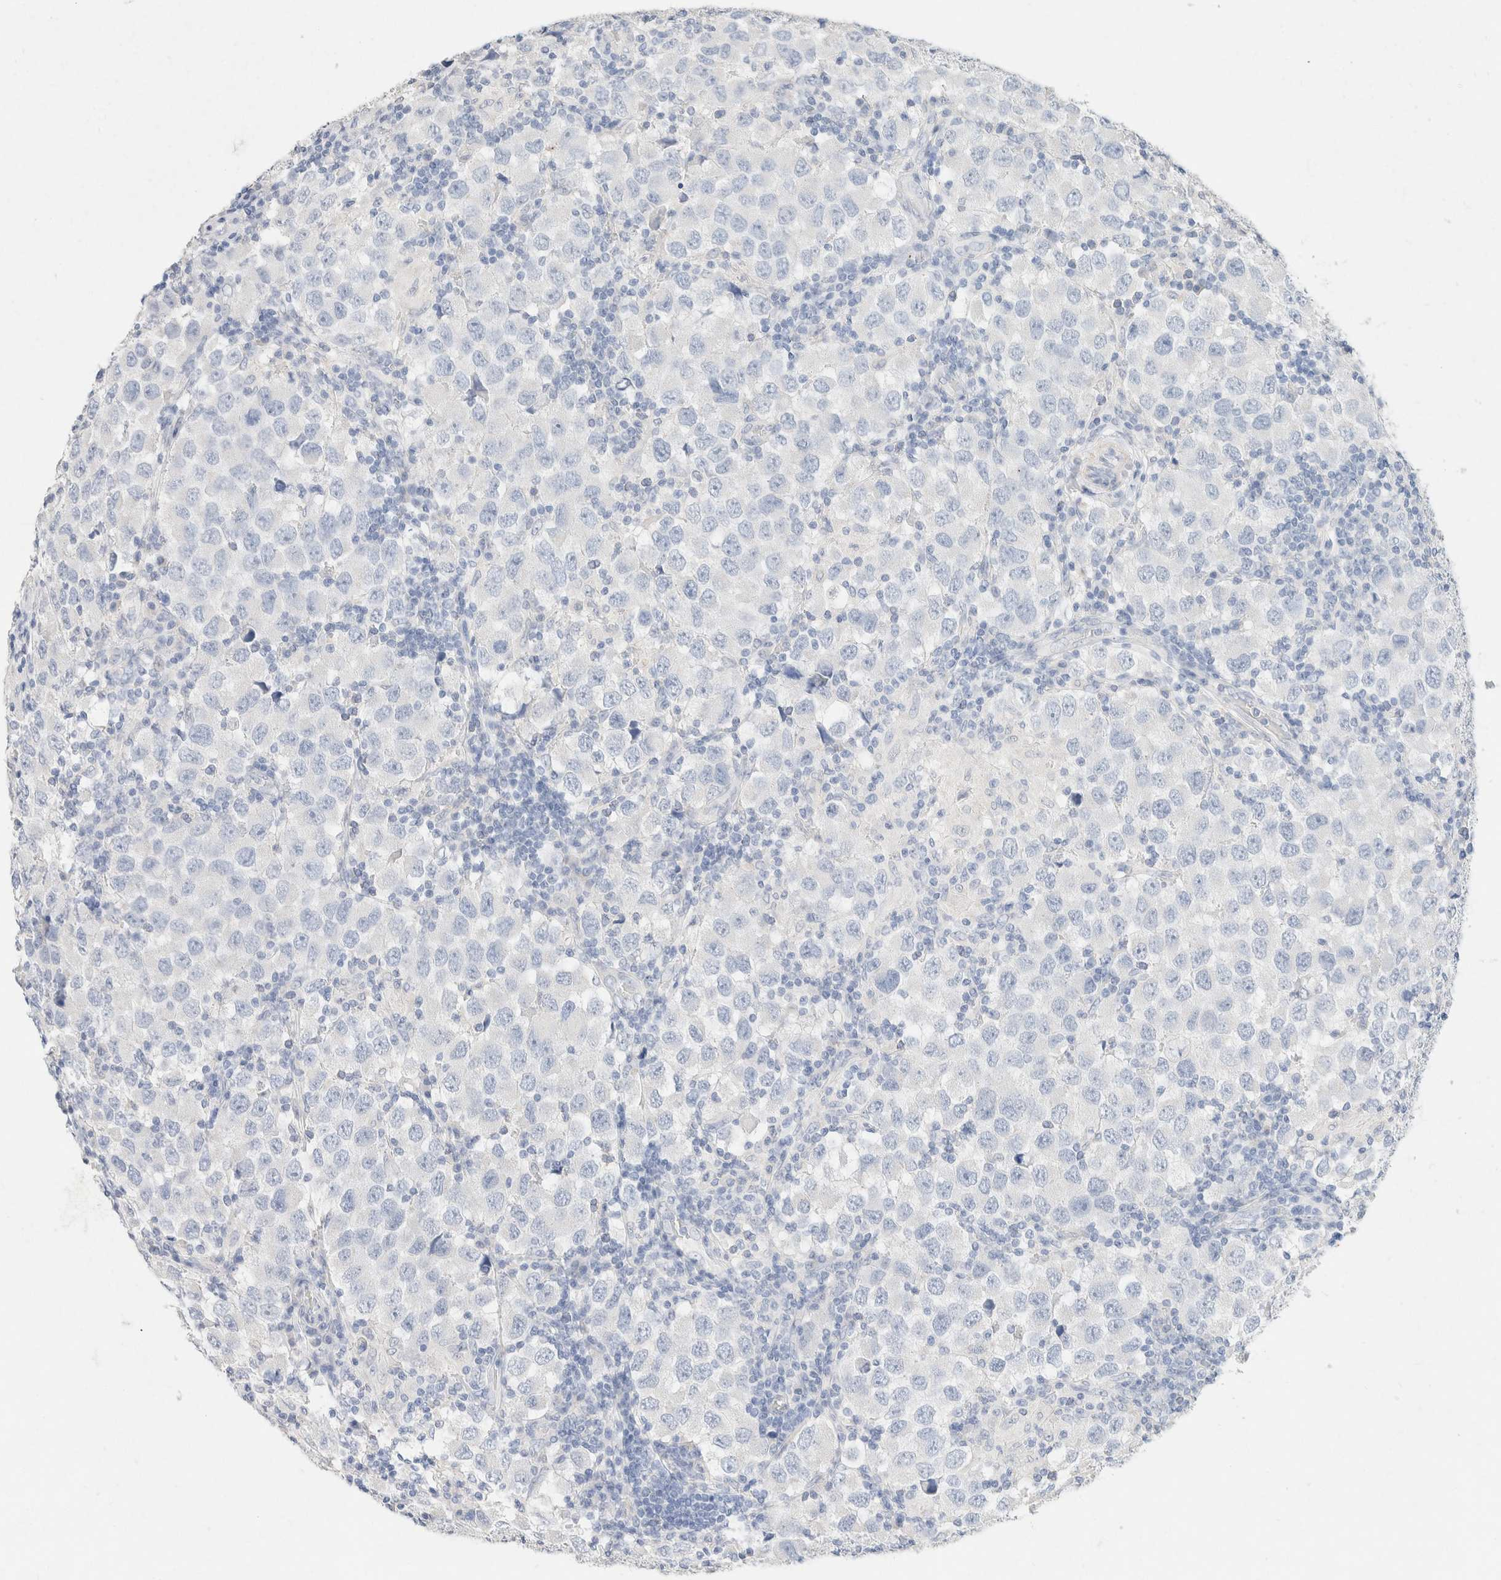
{"staining": {"intensity": "negative", "quantity": "none", "location": "none"}, "tissue": "testis cancer", "cell_type": "Tumor cells", "image_type": "cancer", "snomed": [{"axis": "morphology", "description": "Carcinoma, Embryonal, NOS"}, {"axis": "topography", "description": "Testis"}], "caption": "Human testis embryonal carcinoma stained for a protein using immunohistochemistry shows no positivity in tumor cells.", "gene": "CA12", "patient": {"sex": "male", "age": 21}}